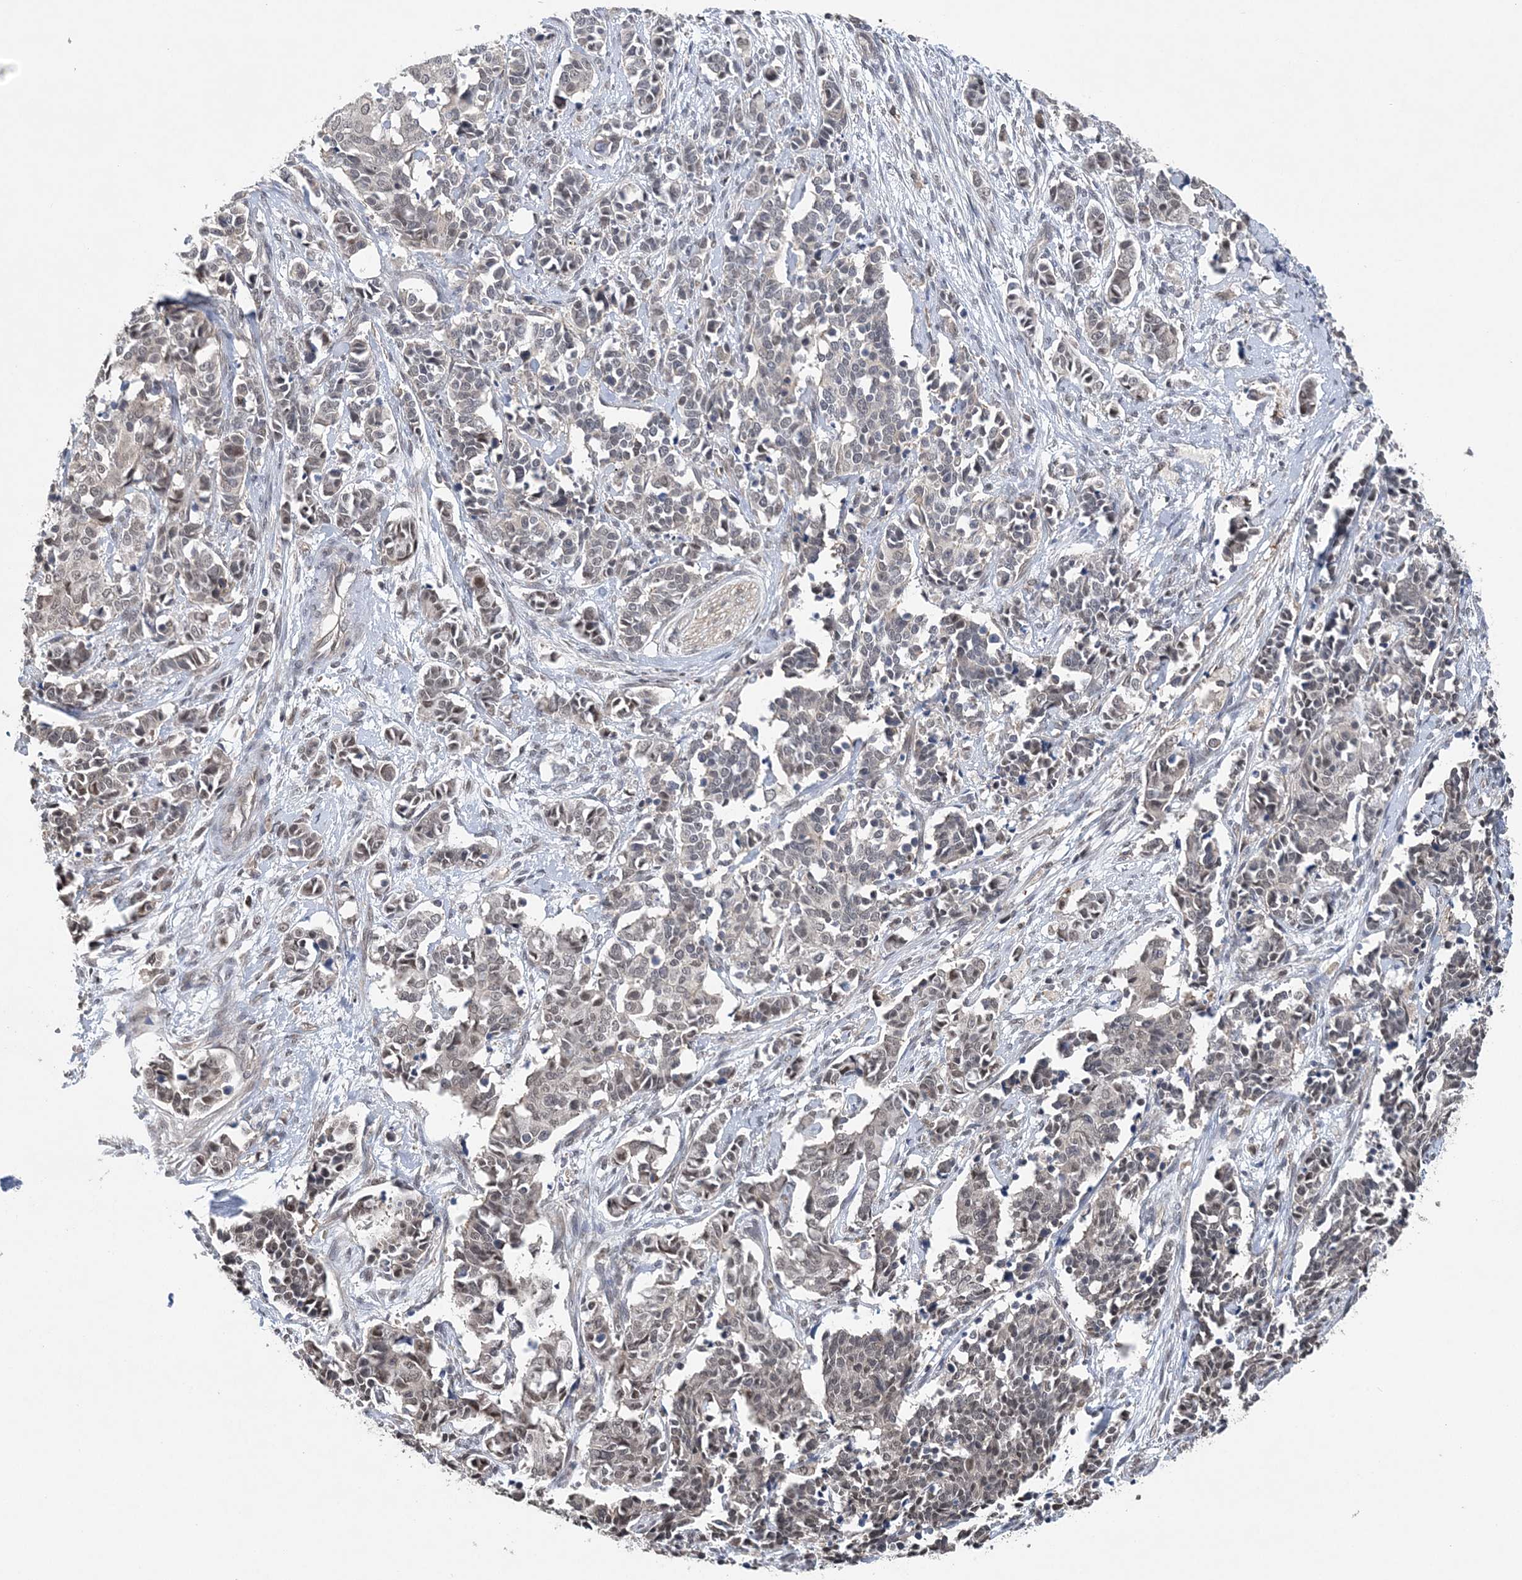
{"staining": {"intensity": "weak", "quantity": "25%-75%", "location": "nuclear"}, "tissue": "cervical cancer", "cell_type": "Tumor cells", "image_type": "cancer", "snomed": [{"axis": "morphology", "description": "Normal tissue, NOS"}, {"axis": "morphology", "description": "Squamous cell carcinoma, NOS"}, {"axis": "topography", "description": "Cervix"}], "caption": "Immunohistochemical staining of human cervical squamous cell carcinoma displays low levels of weak nuclear protein expression in approximately 25%-75% of tumor cells.", "gene": "CCDC152", "patient": {"sex": "female", "age": 35}}